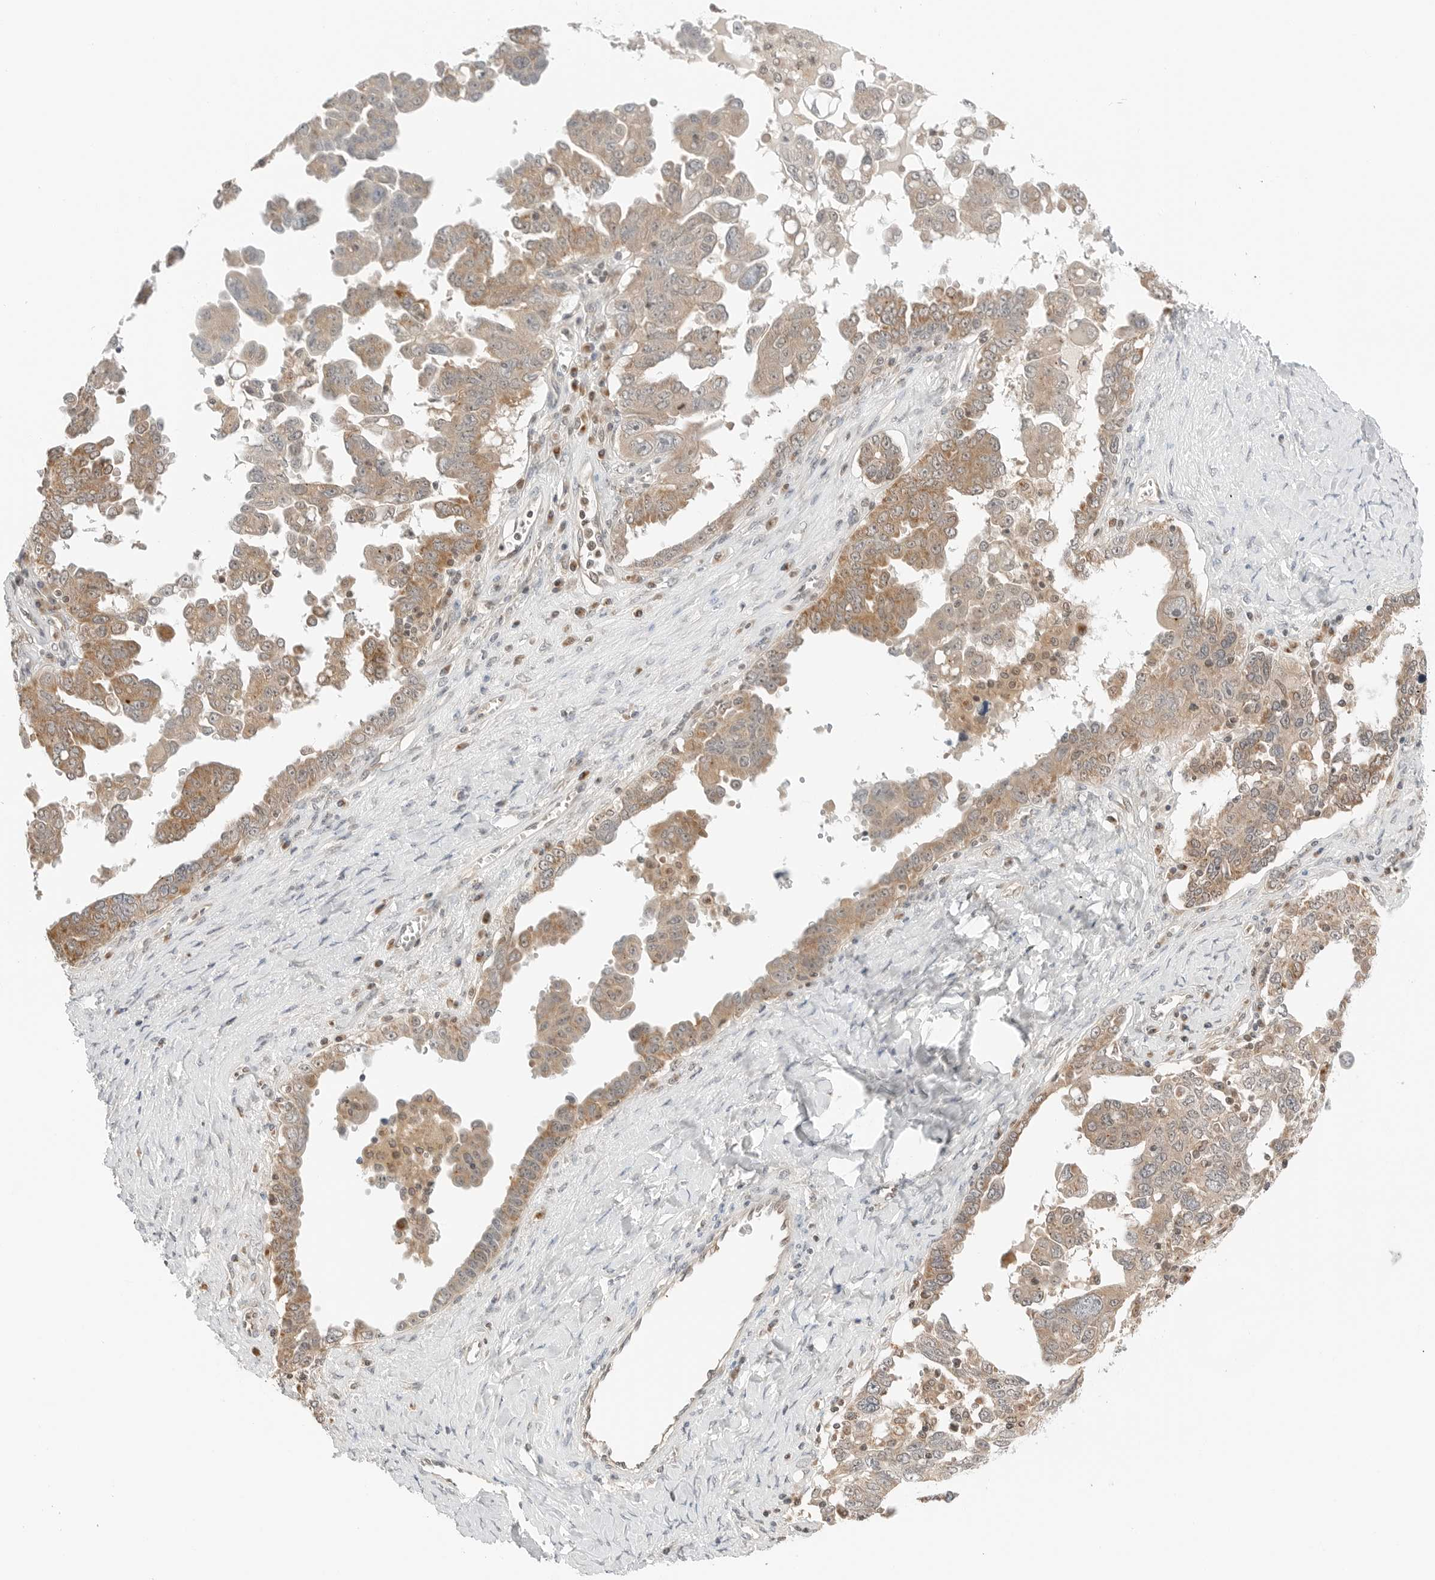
{"staining": {"intensity": "moderate", "quantity": ">75%", "location": "cytoplasmic/membranous"}, "tissue": "ovarian cancer", "cell_type": "Tumor cells", "image_type": "cancer", "snomed": [{"axis": "morphology", "description": "Carcinoma, endometroid"}, {"axis": "topography", "description": "Ovary"}], "caption": "The immunohistochemical stain shows moderate cytoplasmic/membranous positivity in tumor cells of ovarian cancer (endometroid carcinoma) tissue.", "gene": "IQCC", "patient": {"sex": "female", "age": 62}}